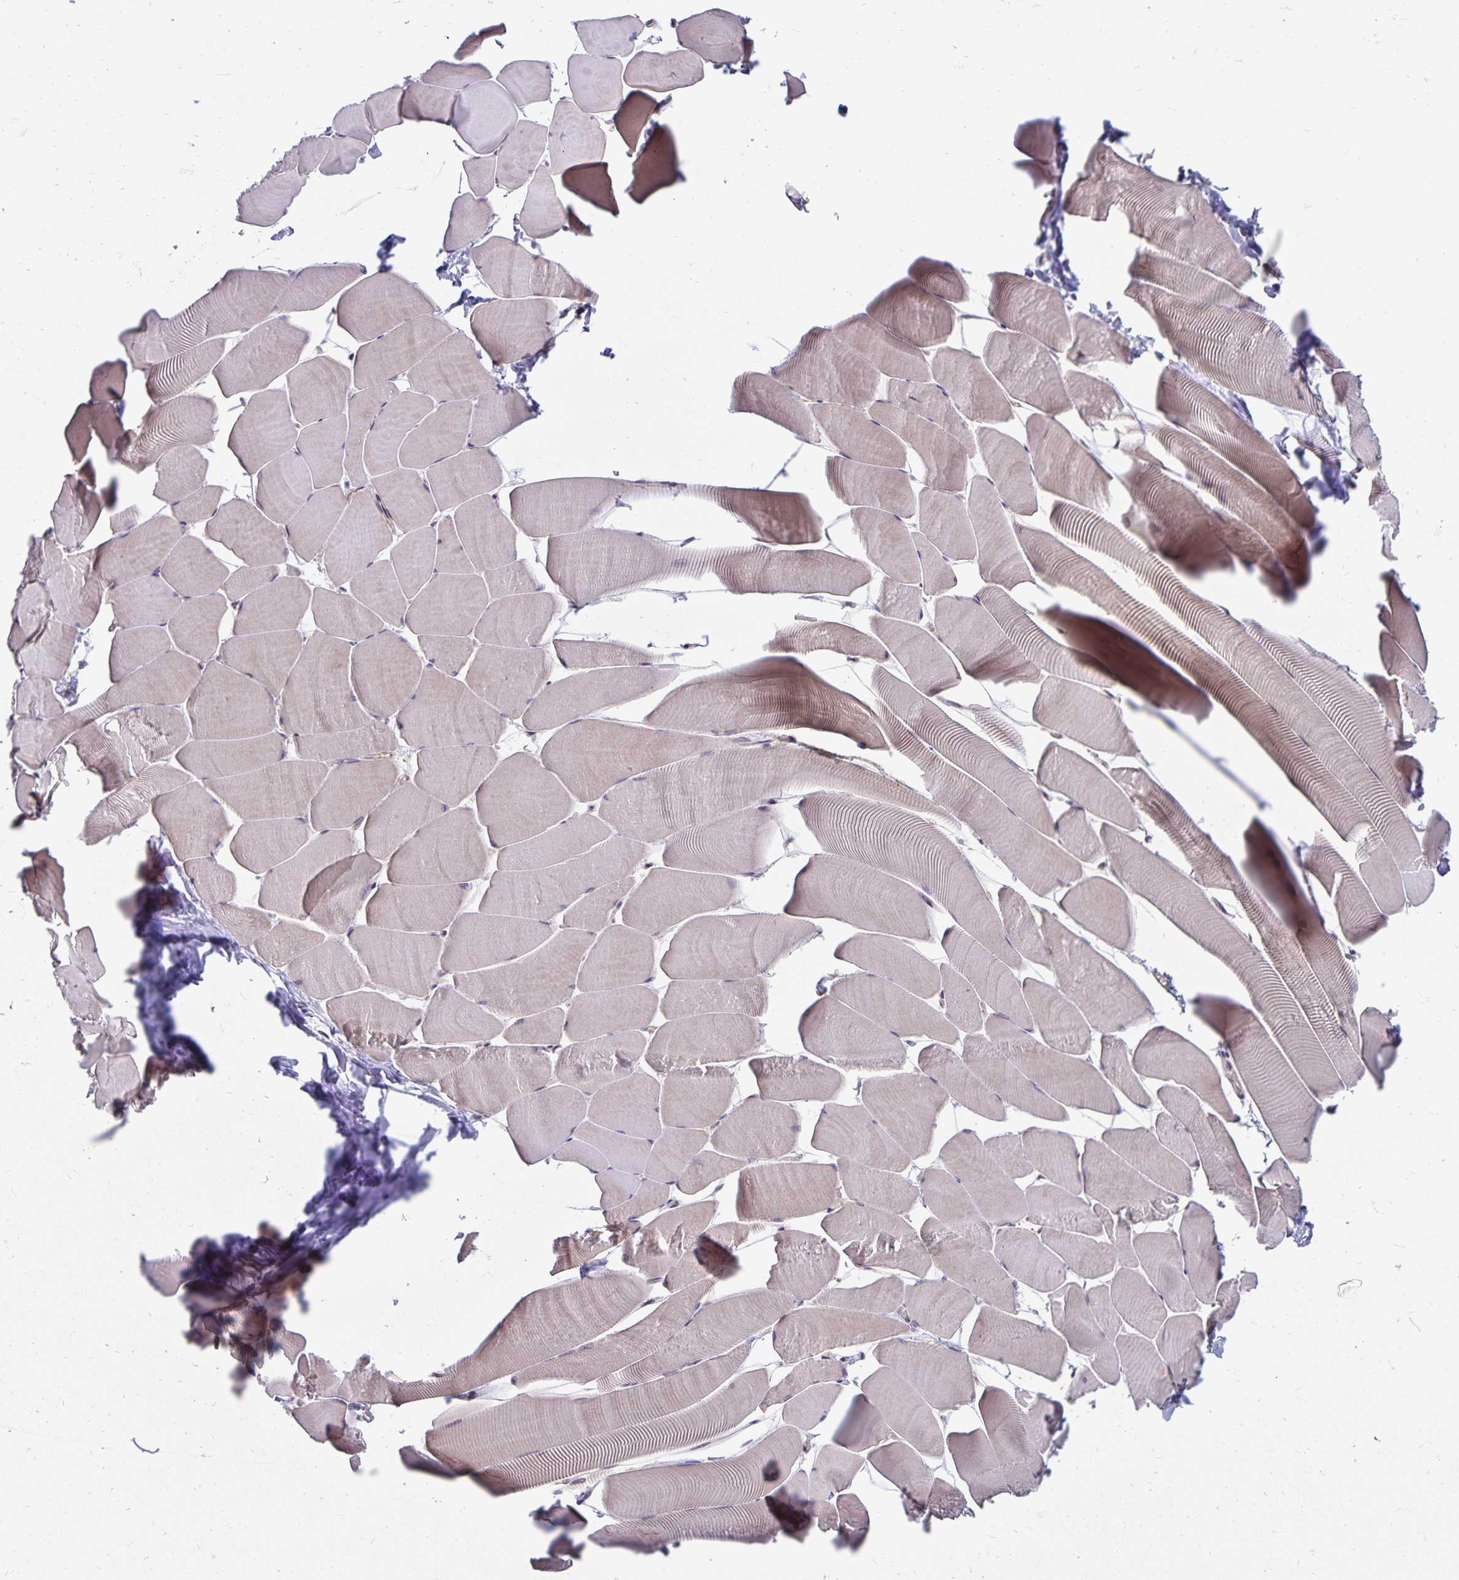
{"staining": {"intensity": "weak", "quantity": "<25%", "location": "cytoplasmic/membranous"}, "tissue": "skeletal muscle", "cell_type": "Myocytes", "image_type": "normal", "snomed": [{"axis": "morphology", "description": "Normal tissue, NOS"}, {"axis": "topography", "description": "Skeletal muscle"}], "caption": "A photomicrograph of human skeletal muscle is negative for staining in myocytes. Nuclei are stained in blue.", "gene": "SEC62", "patient": {"sex": "male", "age": 25}}